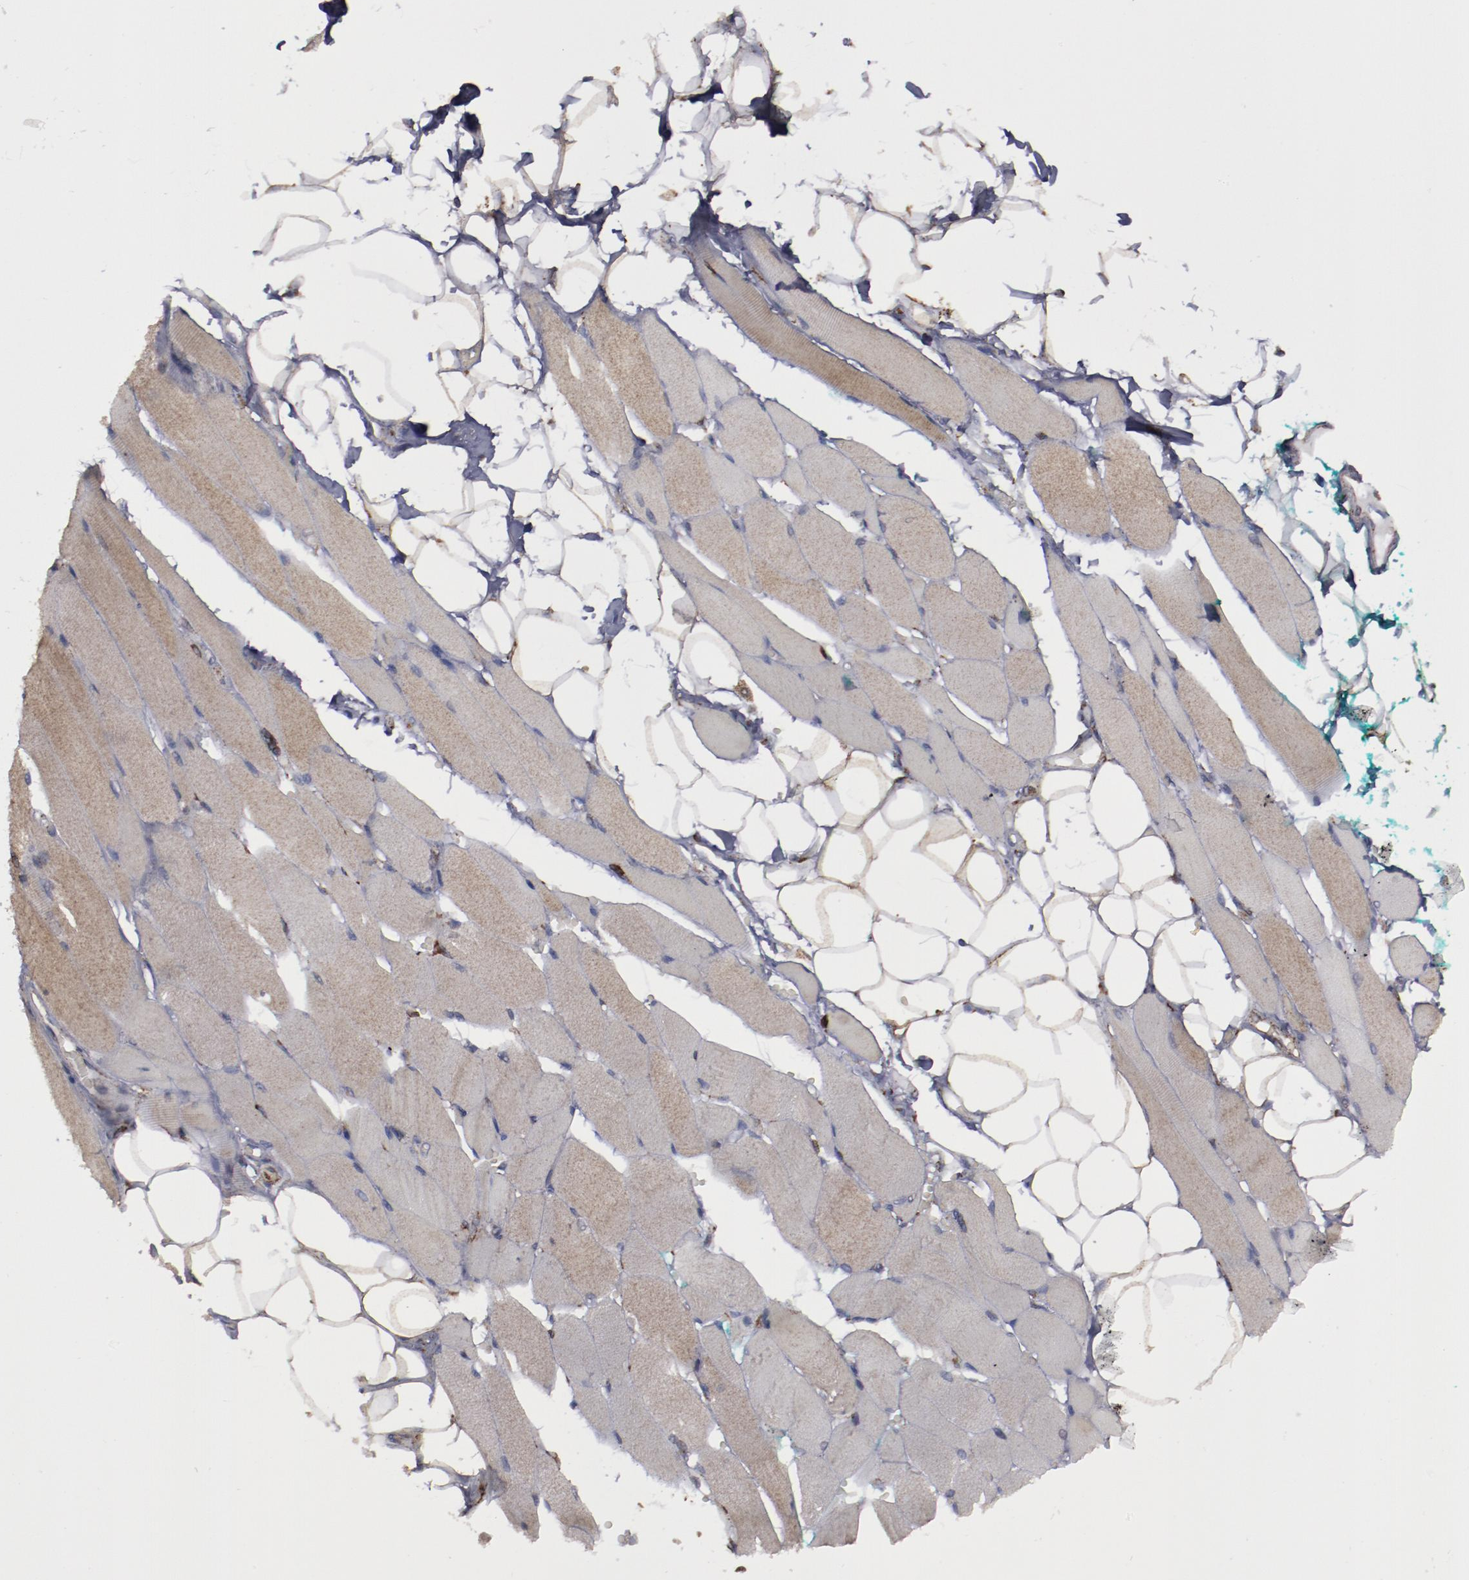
{"staining": {"intensity": "weak", "quantity": "25%-75%", "location": "cytoplasmic/membranous"}, "tissue": "skeletal muscle", "cell_type": "Myocytes", "image_type": "normal", "snomed": [{"axis": "morphology", "description": "Normal tissue, NOS"}, {"axis": "topography", "description": "Skeletal muscle"}, {"axis": "topography", "description": "Peripheral nerve tissue"}], "caption": "Protein expression by immunohistochemistry (IHC) shows weak cytoplasmic/membranous staining in approximately 25%-75% of myocytes in unremarkable skeletal muscle.", "gene": "ERLIN2", "patient": {"sex": "female", "age": 84}}